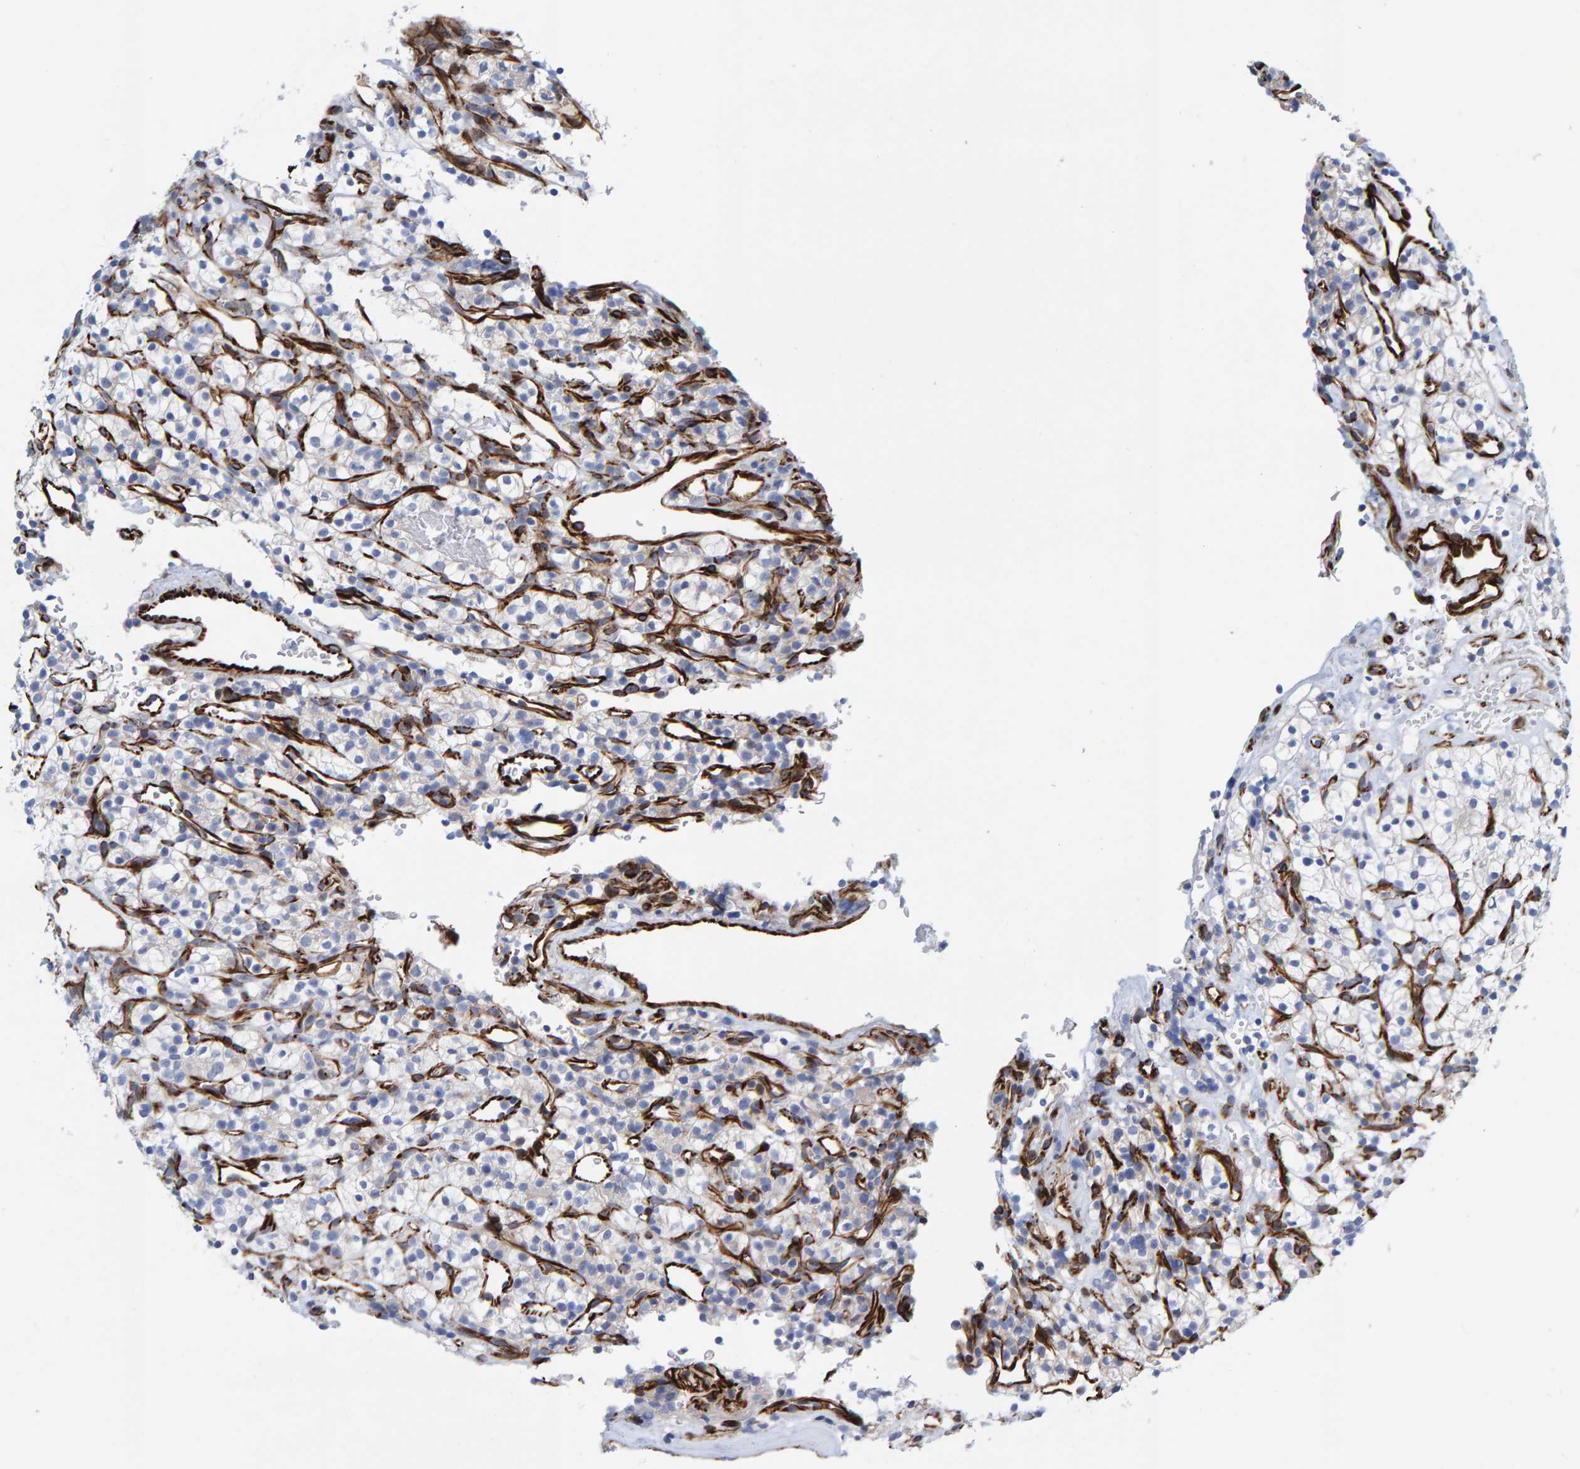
{"staining": {"intensity": "negative", "quantity": "none", "location": "none"}, "tissue": "renal cancer", "cell_type": "Tumor cells", "image_type": "cancer", "snomed": [{"axis": "morphology", "description": "Adenocarcinoma, NOS"}, {"axis": "topography", "description": "Kidney"}], "caption": "A micrograph of renal adenocarcinoma stained for a protein demonstrates no brown staining in tumor cells.", "gene": "POLG2", "patient": {"sex": "female", "age": 57}}